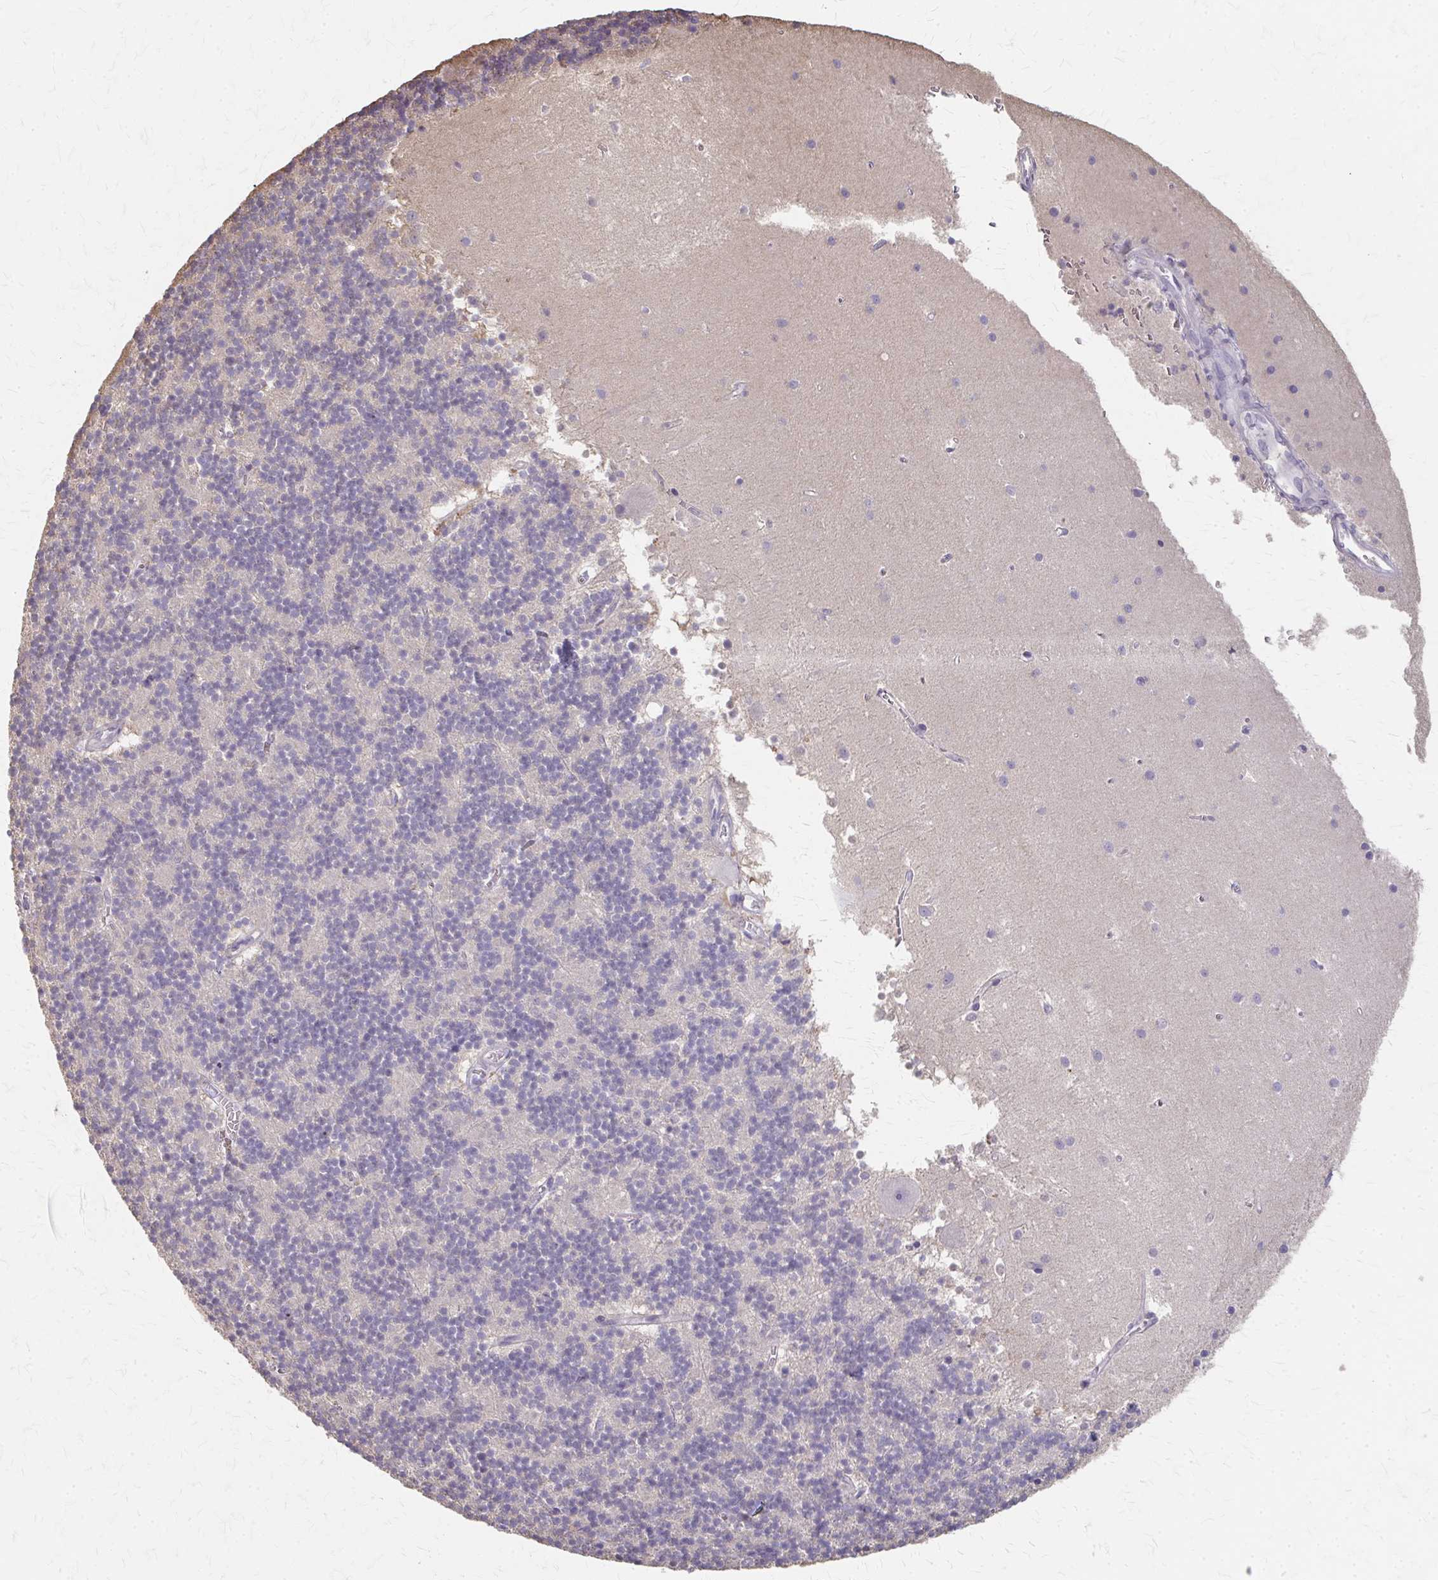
{"staining": {"intensity": "negative", "quantity": "none", "location": "none"}, "tissue": "cerebellum", "cell_type": "Cells in granular layer", "image_type": "normal", "snomed": [{"axis": "morphology", "description": "Normal tissue, NOS"}, {"axis": "topography", "description": "Cerebellum"}], "caption": "The image demonstrates no staining of cells in granular layer in normal cerebellum. The staining was performed using DAB to visualize the protein expression in brown, while the nuclei were stained in blue with hematoxylin (Magnification: 20x).", "gene": "RABGAP1L", "patient": {"sex": "male", "age": 54}}